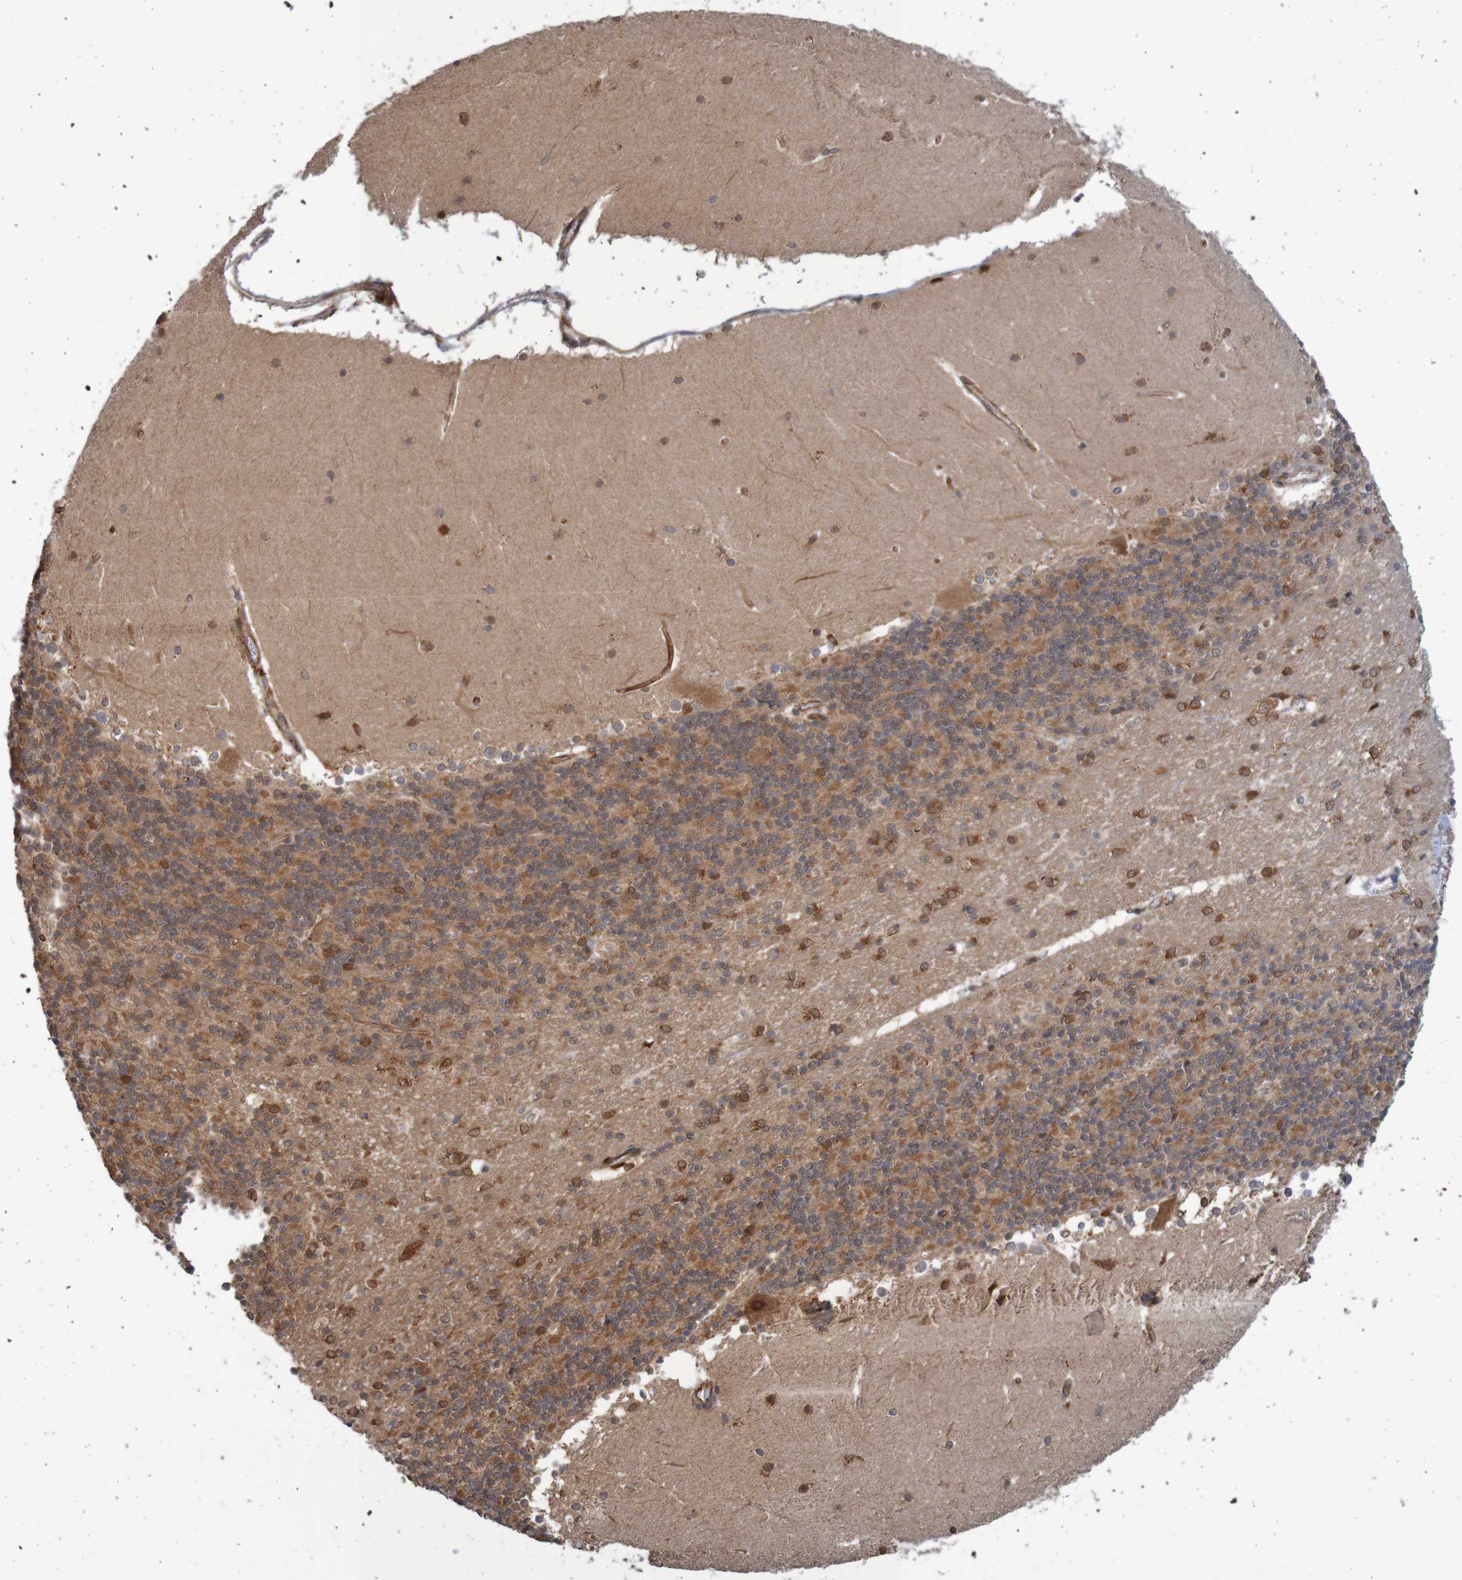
{"staining": {"intensity": "moderate", "quantity": ">75%", "location": "cytoplasmic/membranous"}, "tissue": "cerebellum", "cell_type": "Cells in granular layer", "image_type": "normal", "snomed": [{"axis": "morphology", "description": "Normal tissue, NOS"}, {"axis": "topography", "description": "Cerebellum"}], "caption": "Cerebellum stained for a protein reveals moderate cytoplasmic/membranous positivity in cells in granular layer. The protein of interest is stained brown, and the nuclei are stained in blue (DAB (3,3'-diaminobenzidine) IHC with brightfield microscopy, high magnification).", "gene": "MRPL52", "patient": {"sex": "female", "age": 19}}